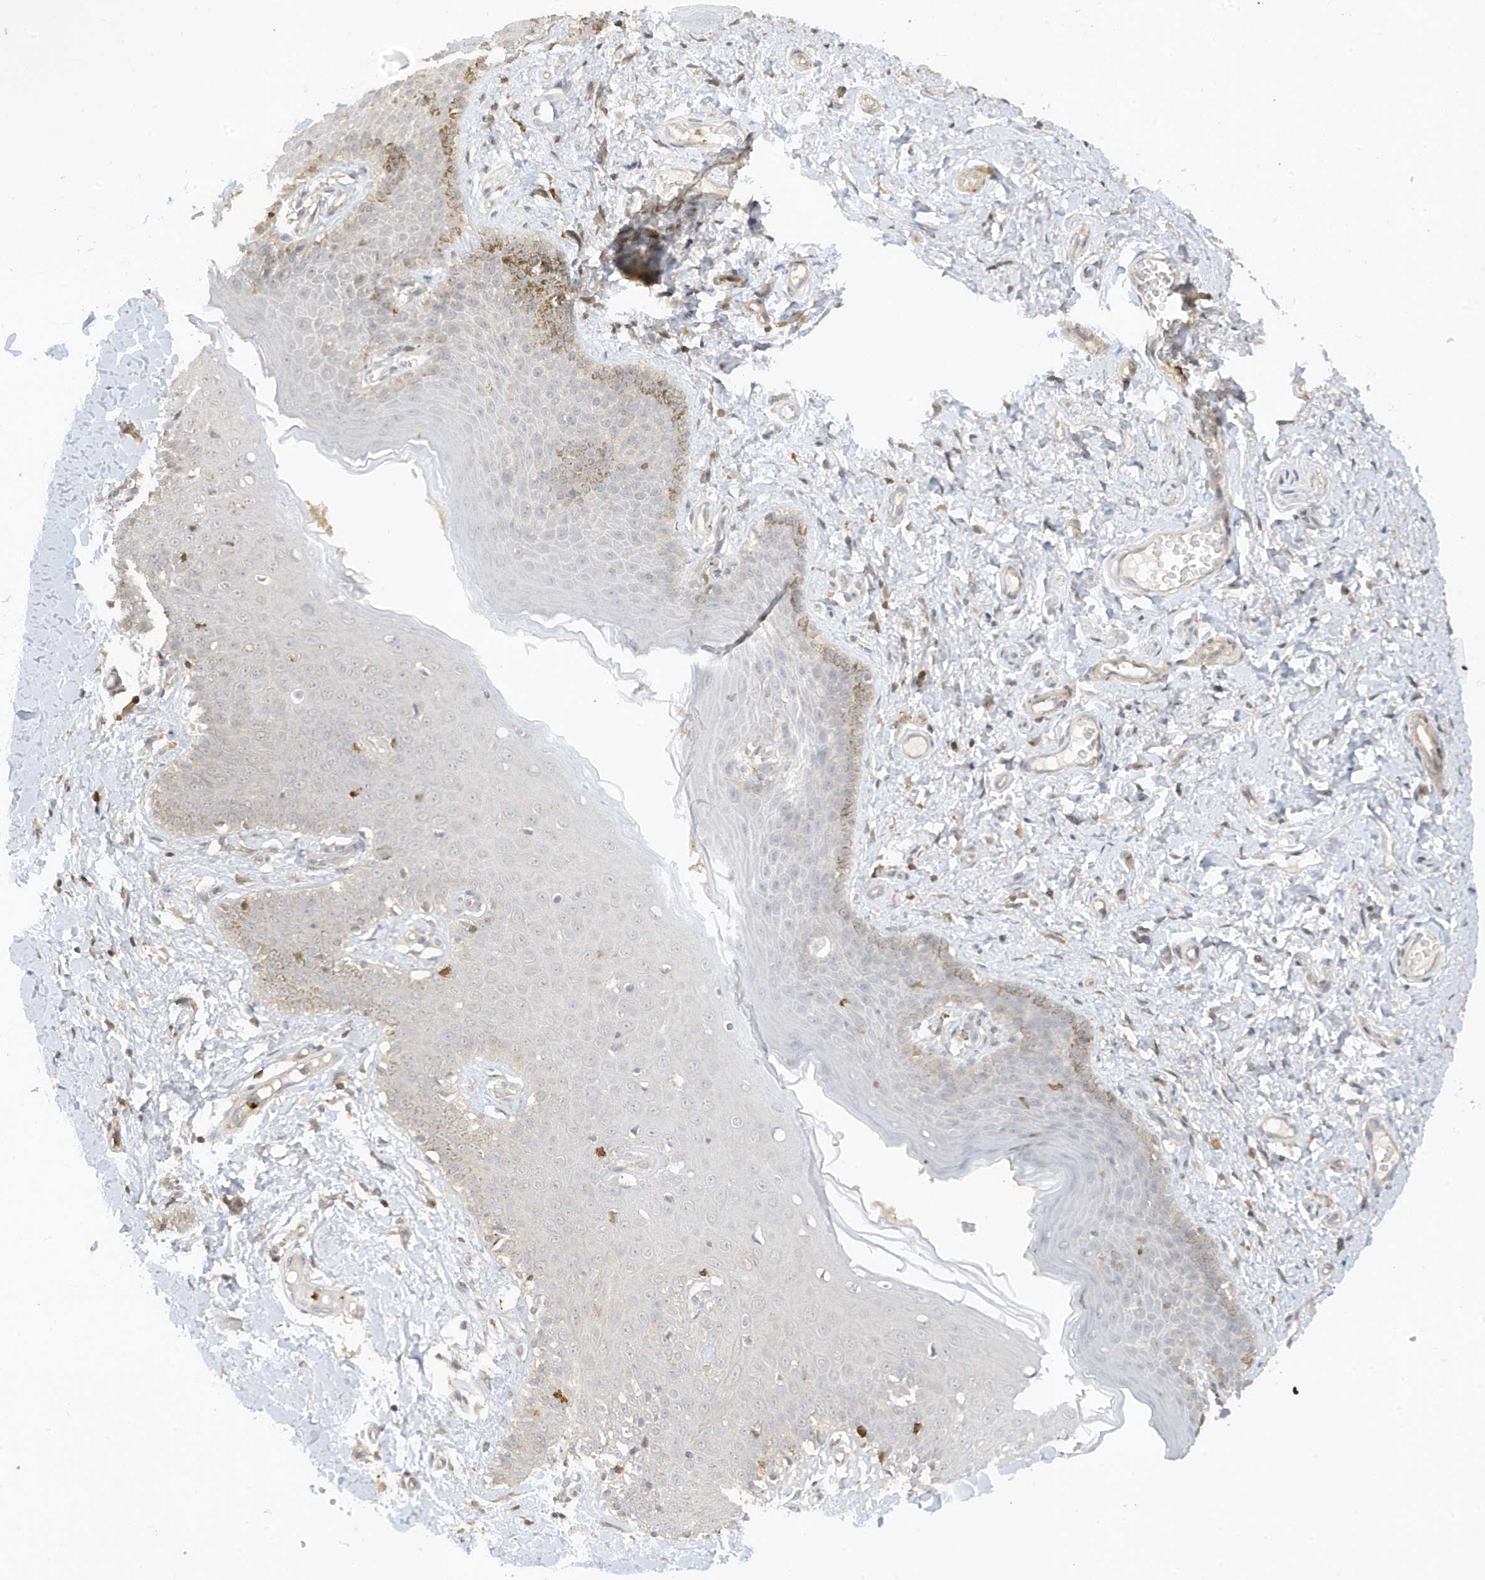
{"staining": {"intensity": "moderate", "quantity": "25%-75%", "location": "cytoplasmic/membranous"}, "tissue": "skin", "cell_type": "Epidermal cells", "image_type": "normal", "snomed": [{"axis": "morphology", "description": "Normal tissue, NOS"}, {"axis": "topography", "description": "Vulva"}], "caption": "This is an image of immunohistochemistry staining of unremarkable skin, which shows moderate staining in the cytoplasmic/membranous of epidermal cells.", "gene": "TAB3", "patient": {"sex": "female", "age": 66}}